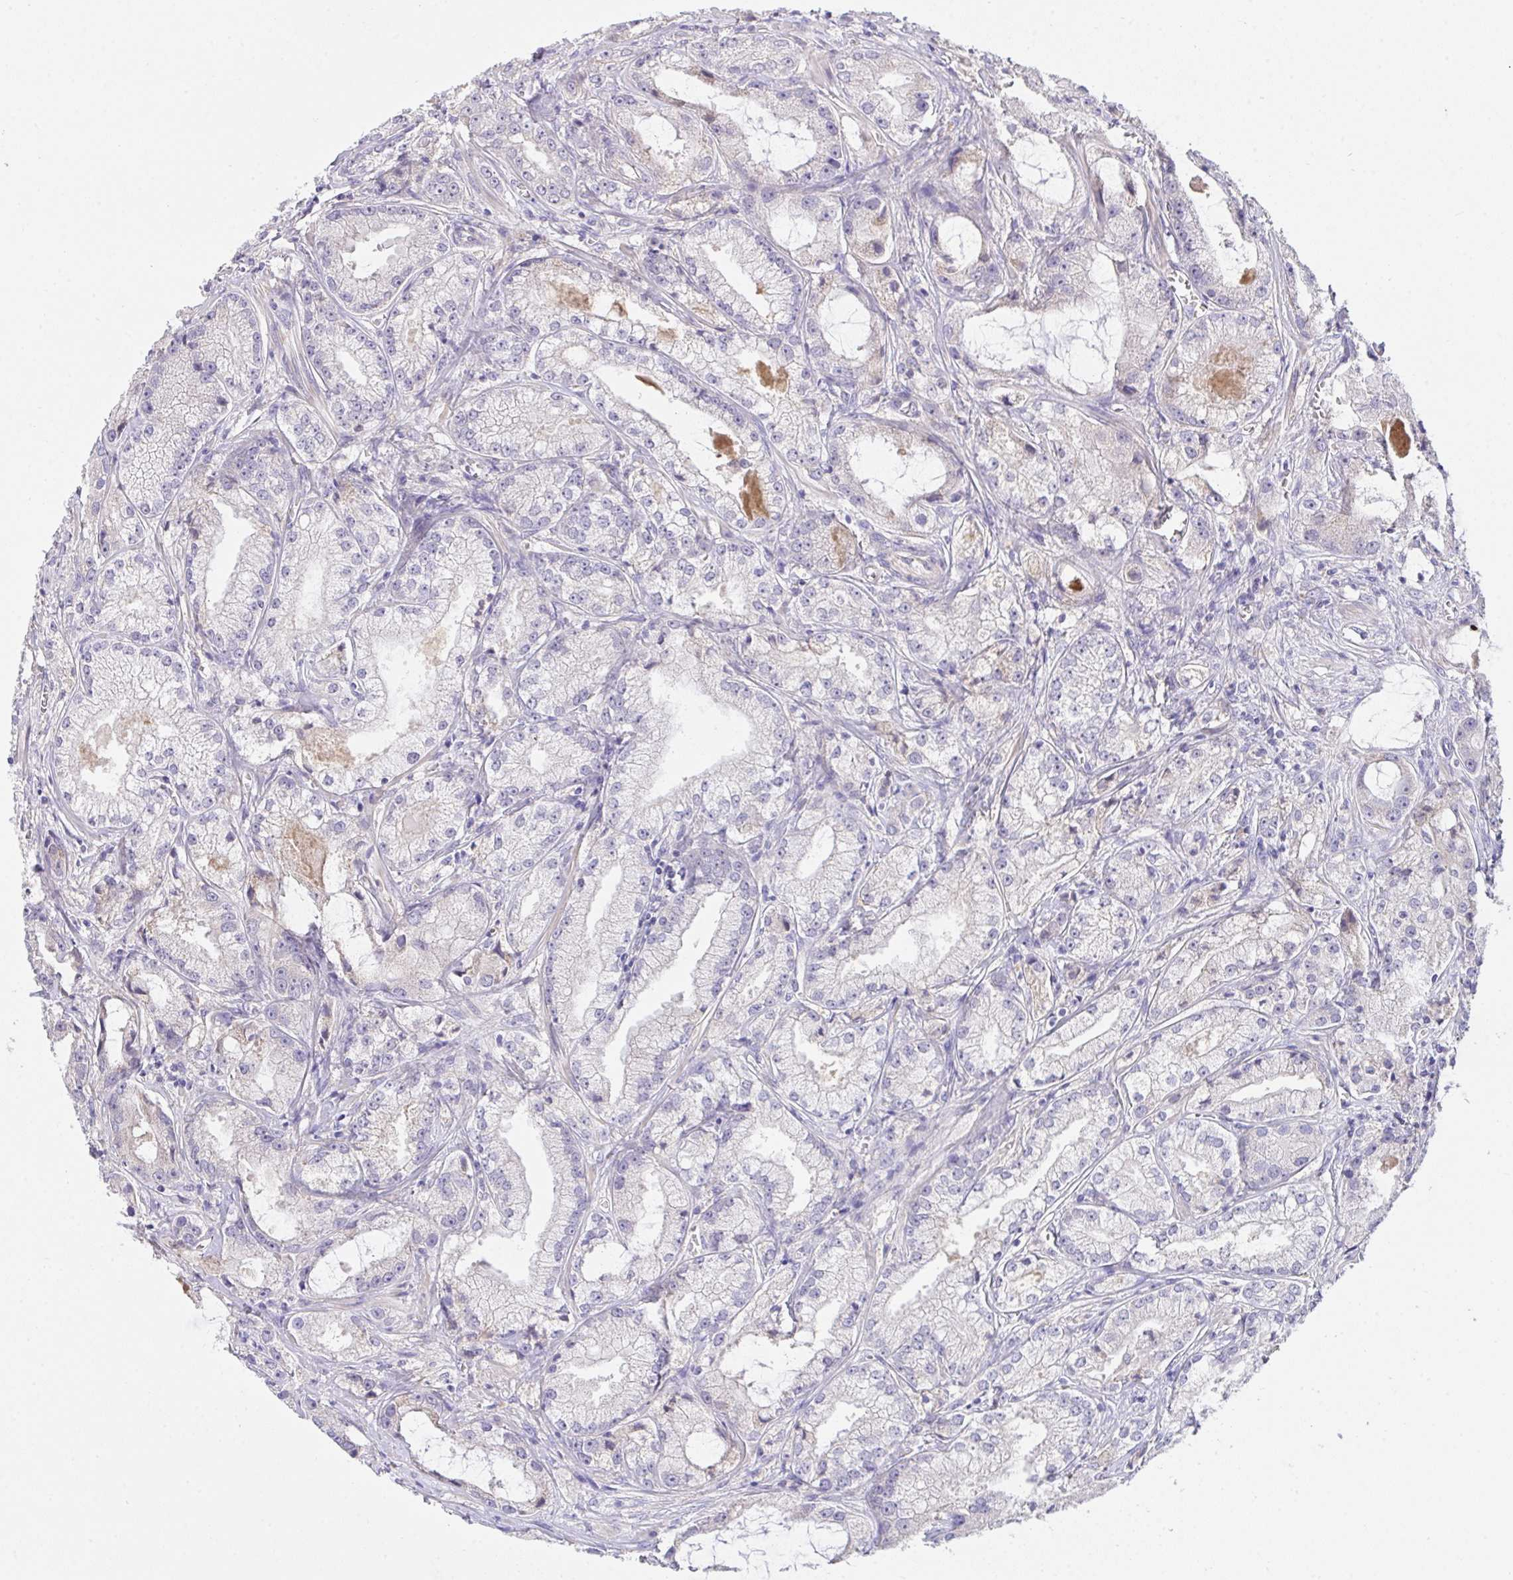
{"staining": {"intensity": "negative", "quantity": "none", "location": "none"}, "tissue": "prostate cancer", "cell_type": "Tumor cells", "image_type": "cancer", "snomed": [{"axis": "morphology", "description": "Adenocarcinoma, High grade"}, {"axis": "topography", "description": "Prostate"}], "caption": "A histopathology image of human prostate adenocarcinoma (high-grade) is negative for staining in tumor cells.", "gene": "ZNF581", "patient": {"sex": "male", "age": 64}}